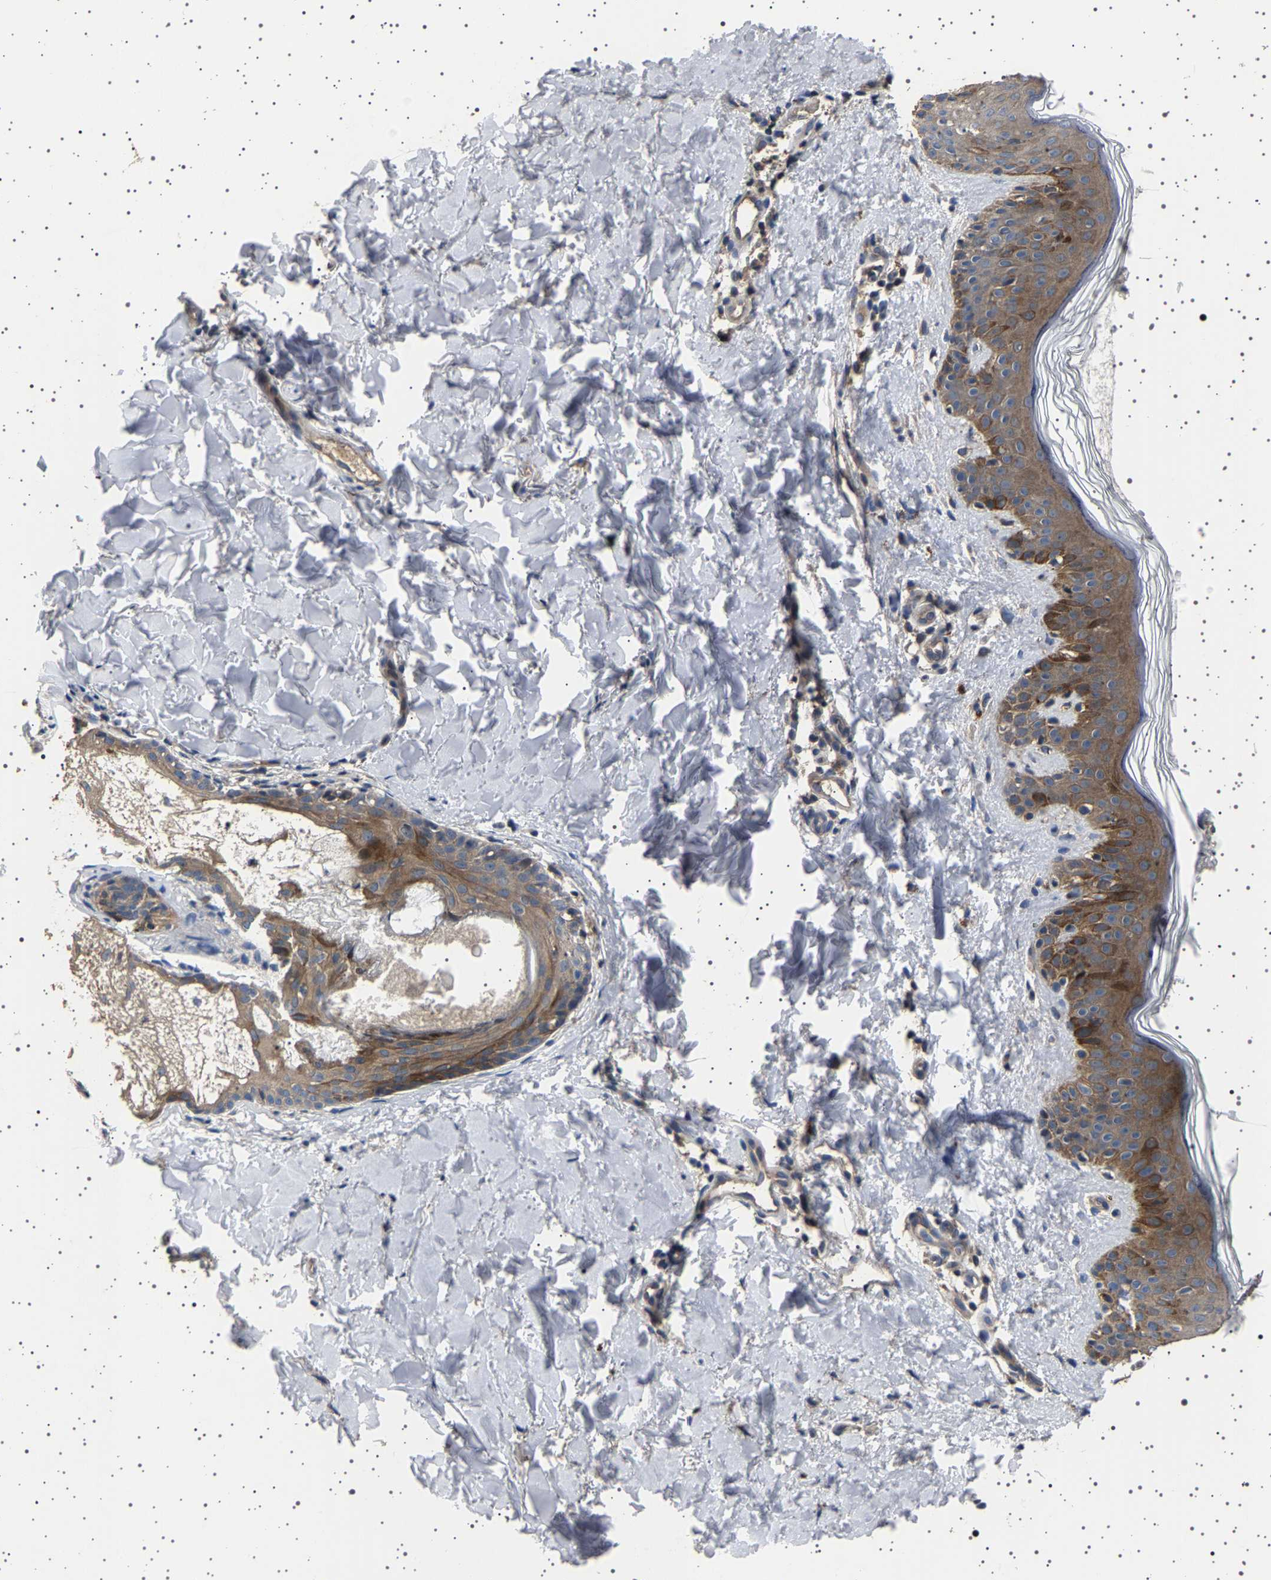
{"staining": {"intensity": "weak", "quantity": ">75%", "location": "cytoplasmic/membranous"}, "tissue": "skin", "cell_type": "Fibroblasts", "image_type": "normal", "snomed": [{"axis": "morphology", "description": "Normal tissue, NOS"}, {"axis": "topography", "description": "Skin"}], "caption": "Protein expression analysis of benign skin shows weak cytoplasmic/membranous expression in about >75% of fibroblasts. (DAB IHC with brightfield microscopy, high magnification).", "gene": "NCKAP1", "patient": {"sex": "male", "age": 40}}